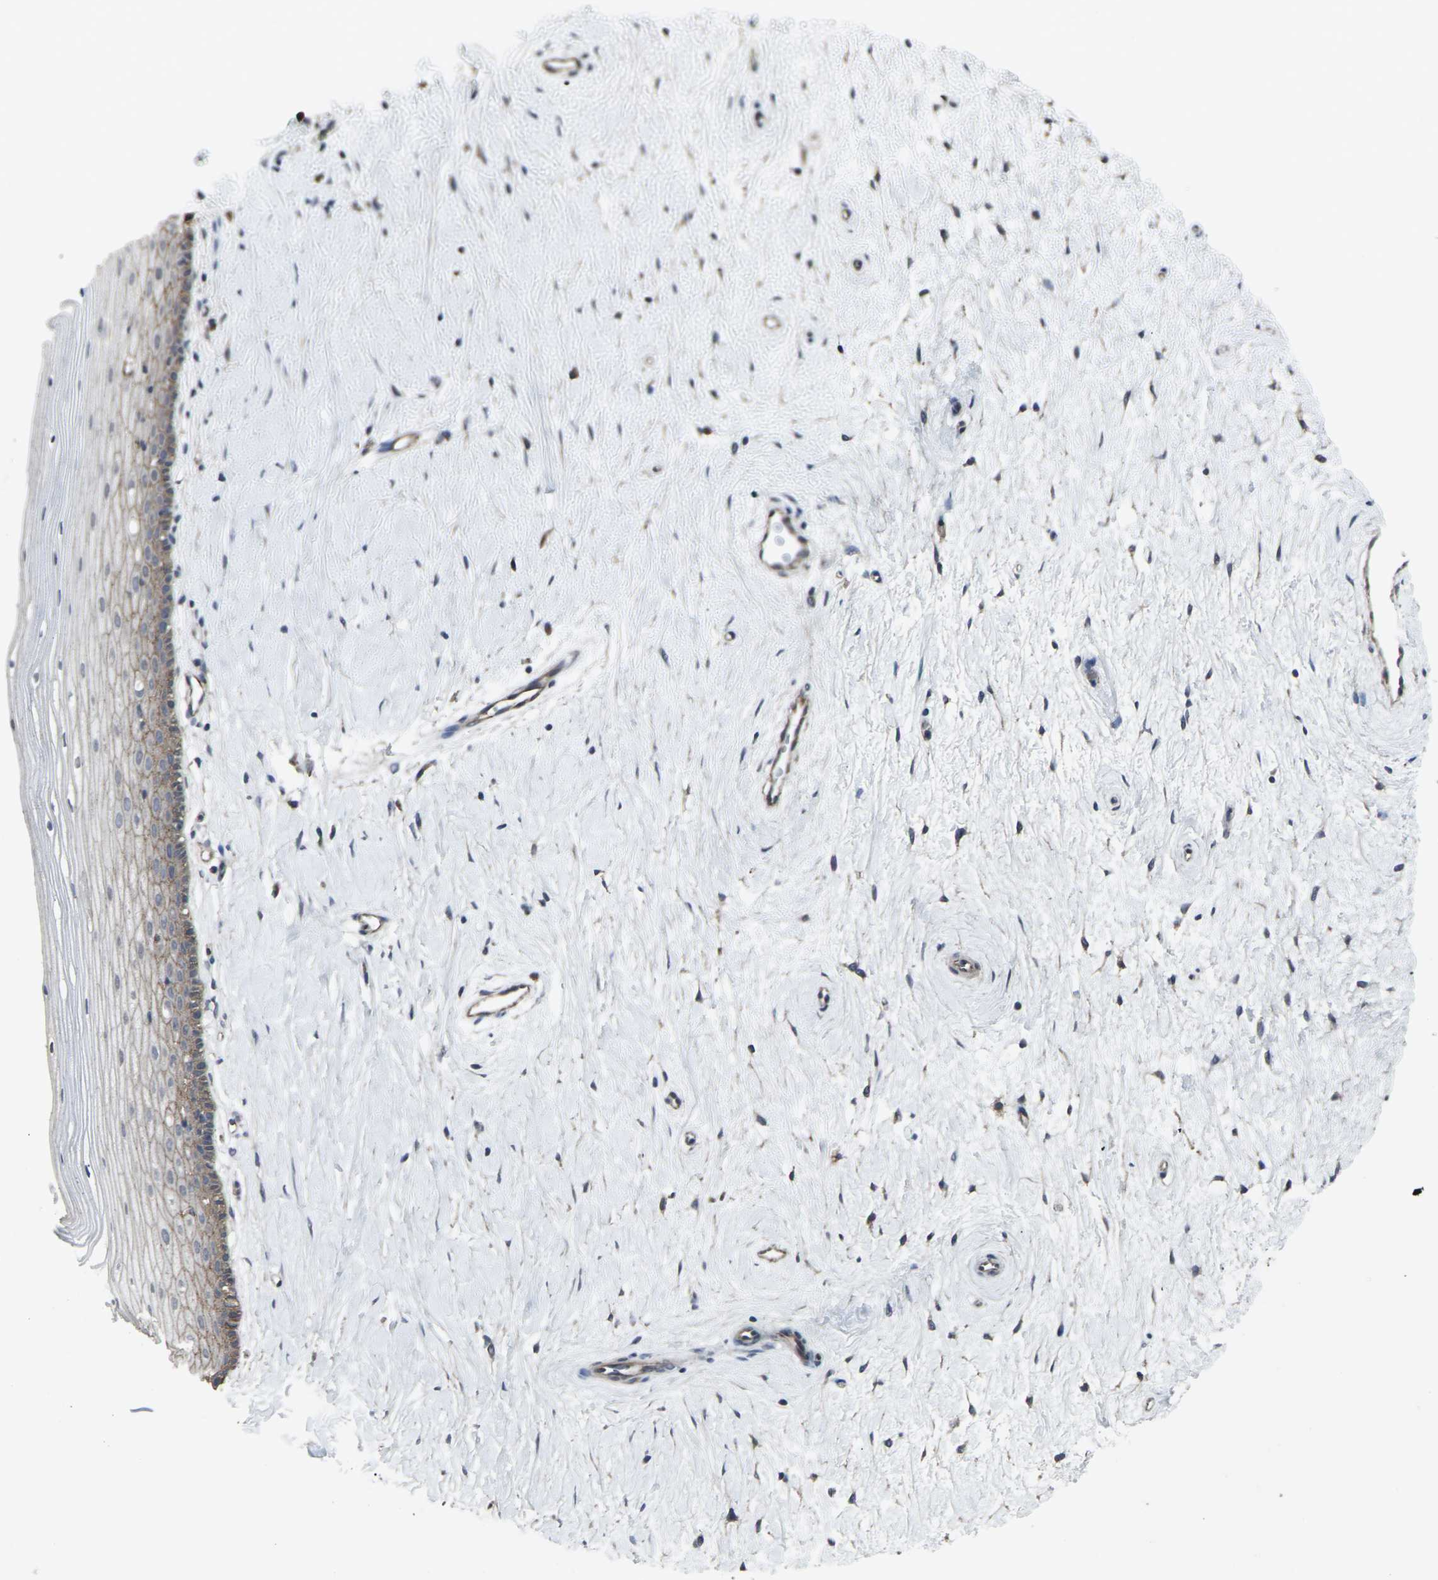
{"staining": {"intensity": "moderate", "quantity": ">75%", "location": "cytoplasmic/membranous"}, "tissue": "cervix", "cell_type": "Glandular cells", "image_type": "normal", "snomed": [{"axis": "morphology", "description": "Normal tissue, NOS"}, {"axis": "topography", "description": "Cervix"}], "caption": "Immunohistochemistry (IHC) histopathology image of benign cervix: cervix stained using IHC displays medium levels of moderate protein expression localized specifically in the cytoplasmic/membranous of glandular cells, appearing as a cytoplasmic/membranous brown color.", "gene": "MAPKAPK2", "patient": {"sex": "female", "age": 39}}